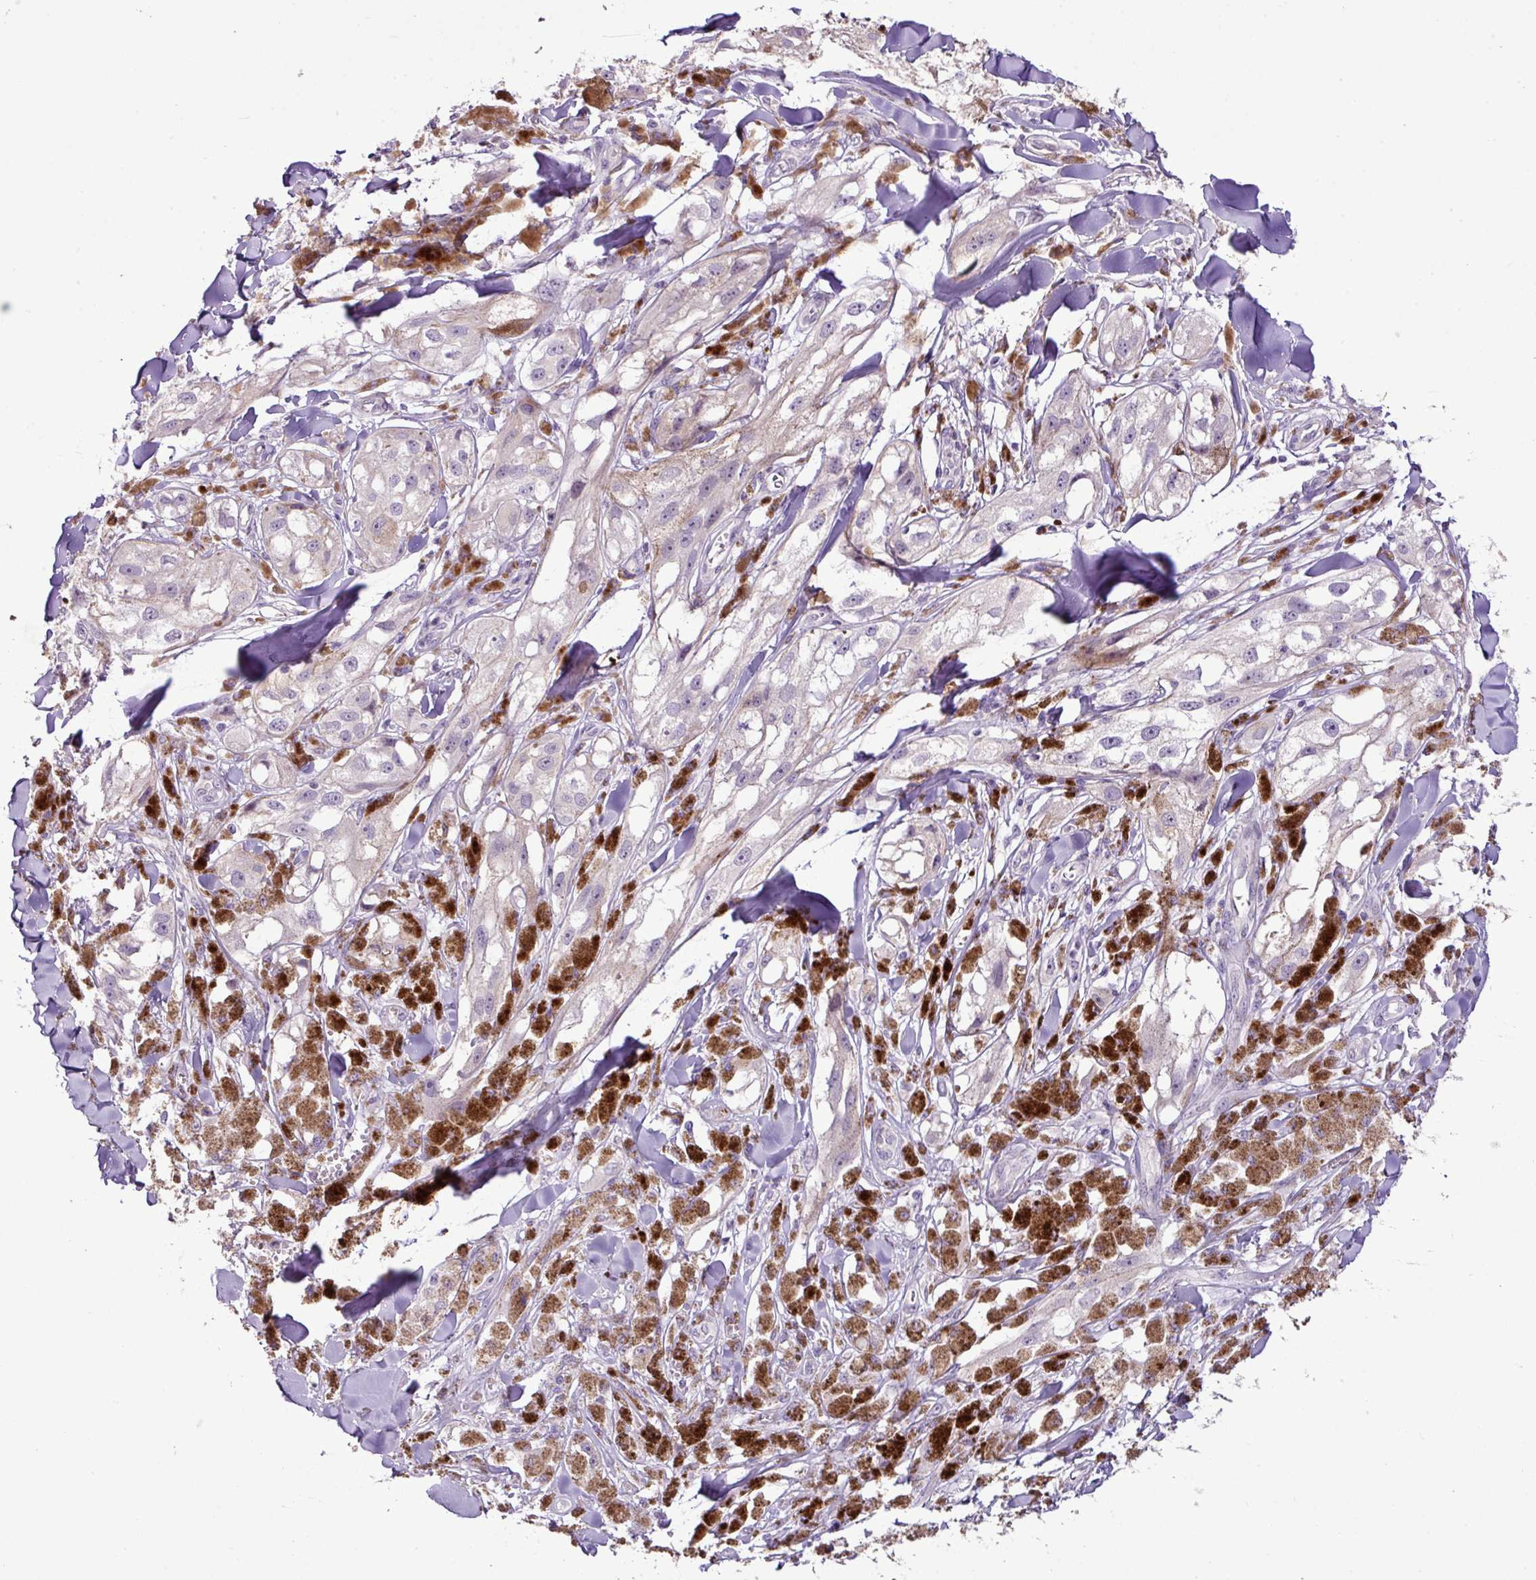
{"staining": {"intensity": "negative", "quantity": "none", "location": "none"}, "tissue": "melanoma", "cell_type": "Tumor cells", "image_type": "cancer", "snomed": [{"axis": "morphology", "description": "Malignant melanoma, NOS"}, {"axis": "topography", "description": "Skin"}], "caption": "Immunohistochemical staining of human malignant melanoma shows no significant expression in tumor cells.", "gene": "DNAJB13", "patient": {"sex": "male", "age": 88}}